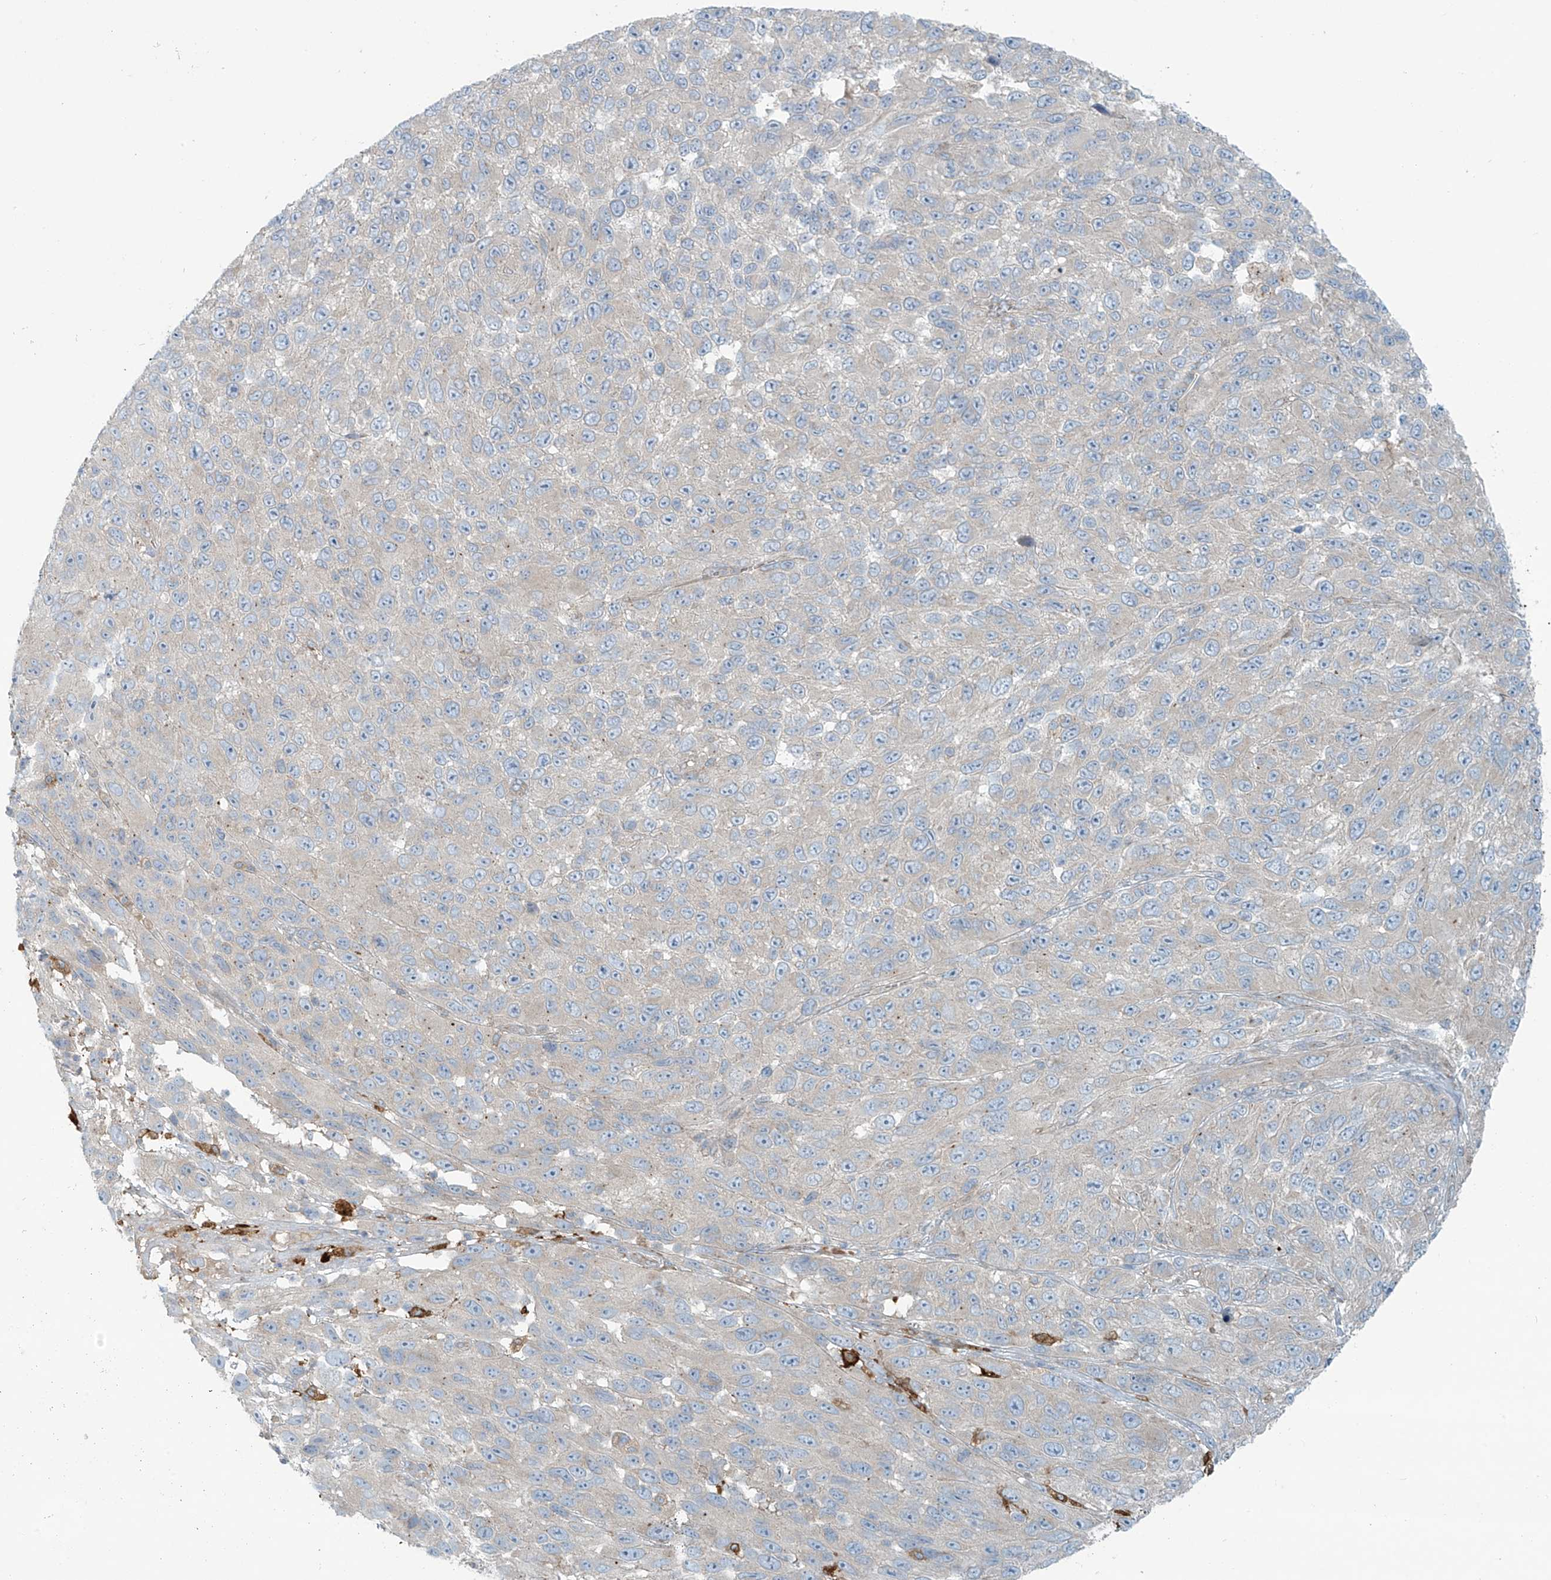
{"staining": {"intensity": "negative", "quantity": "none", "location": "none"}, "tissue": "melanoma", "cell_type": "Tumor cells", "image_type": "cancer", "snomed": [{"axis": "morphology", "description": "Malignant melanoma, NOS"}, {"axis": "topography", "description": "Skin"}], "caption": "This is a histopathology image of IHC staining of malignant melanoma, which shows no expression in tumor cells.", "gene": "LZTS3", "patient": {"sex": "female", "age": 96}}